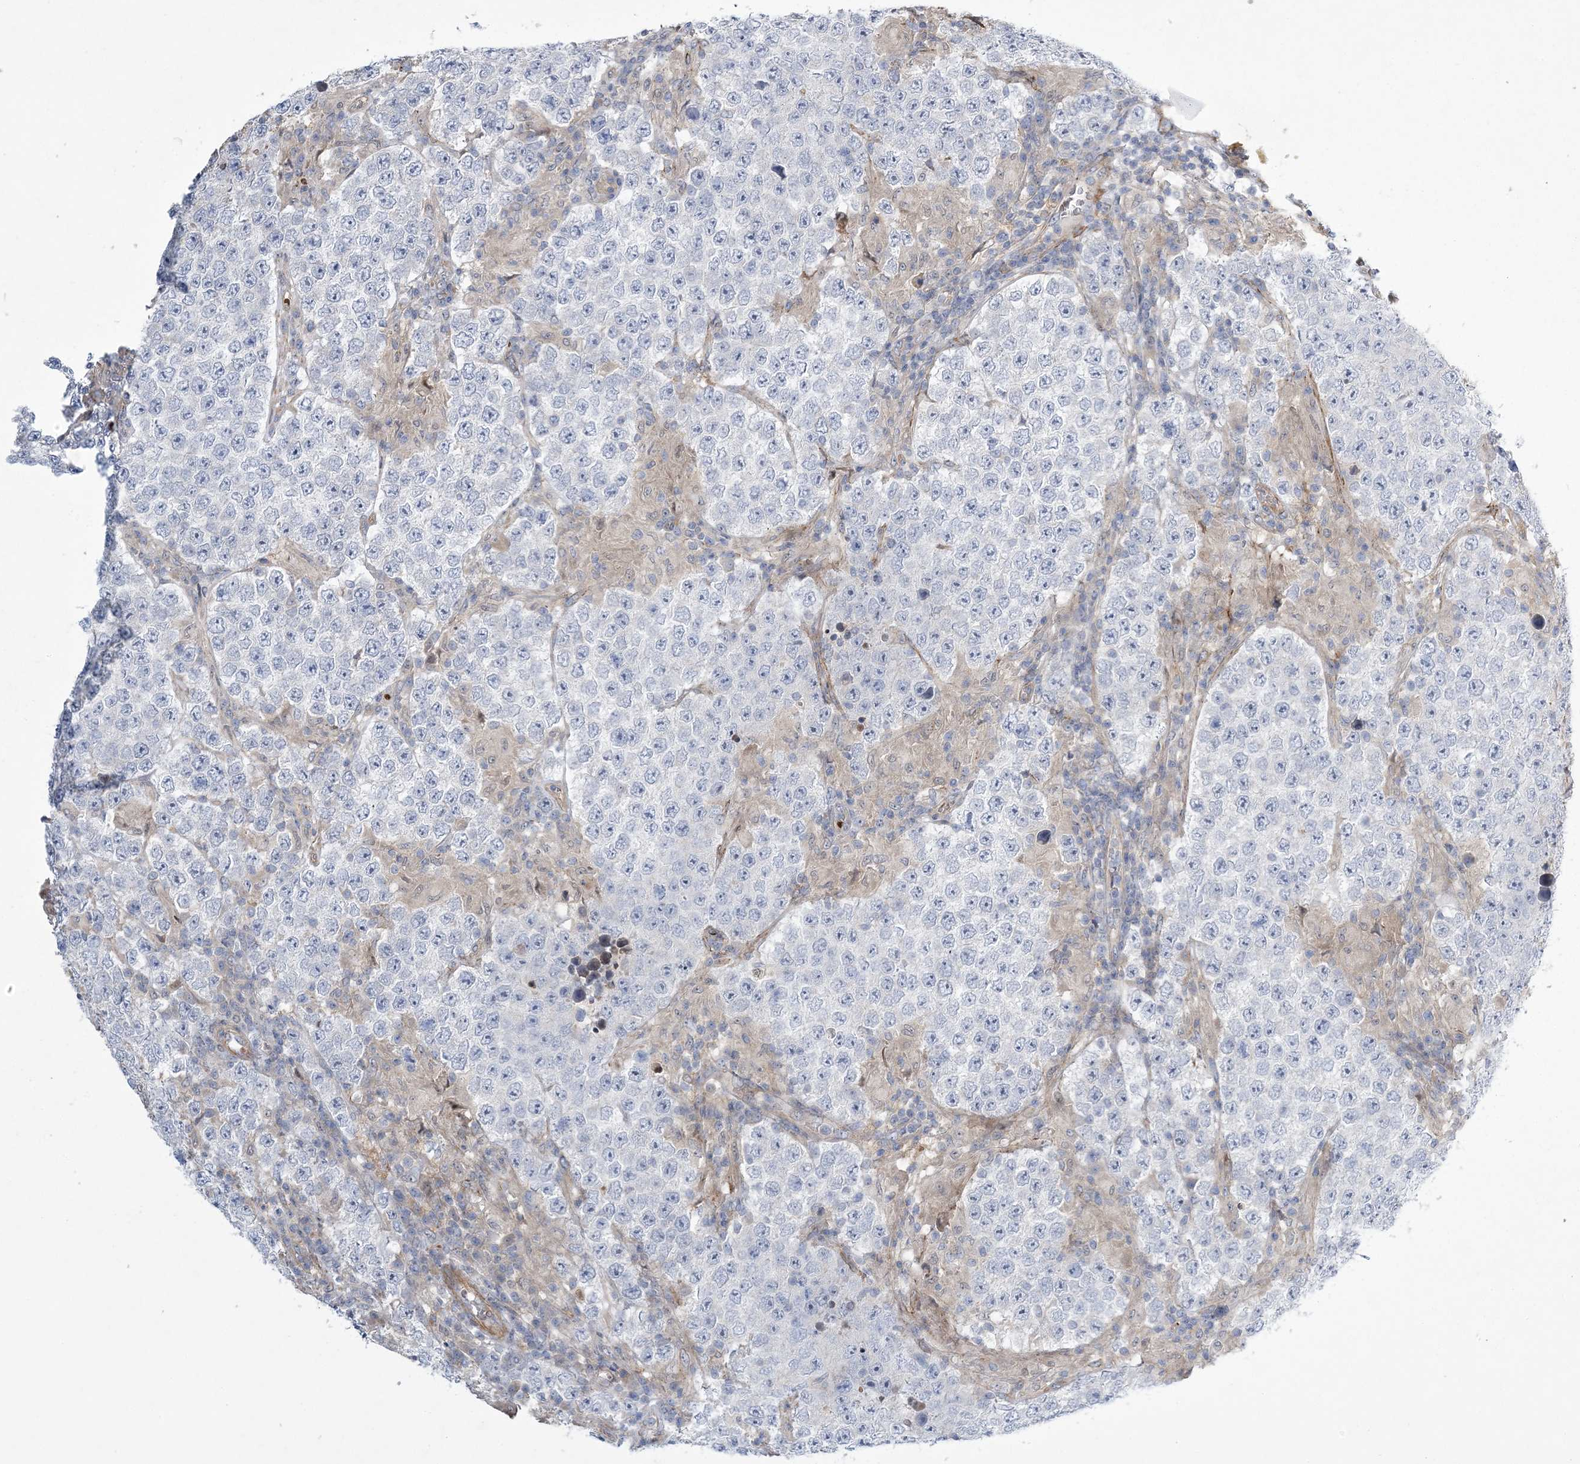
{"staining": {"intensity": "negative", "quantity": "none", "location": "none"}, "tissue": "testis cancer", "cell_type": "Tumor cells", "image_type": "cancer", "snomed": [{"axis": "morphology", "description": "Normal tissue, NOS"}, {"axis": "morphology", "description": "Urothelial carcinoma, High grade"}, {"axis": "morphology", "description": "Seminoma, NOS"}, {"axis": "morphology", "description": "Carcinoma, Embryonal, NOS"}, {"axis": "topography", "description": "Urinary bladder"}, {"axis": "topography", "description": "Testis"}], "caption": "Testis cancer (seminoma) was stained to show a protein in brown. There is no significant expression in tumor cells. (DAB immunohistochemistry with hematoxylin counter stain).", "gene": "CALN1", "patient": {"sex": "male", "age": 41}}